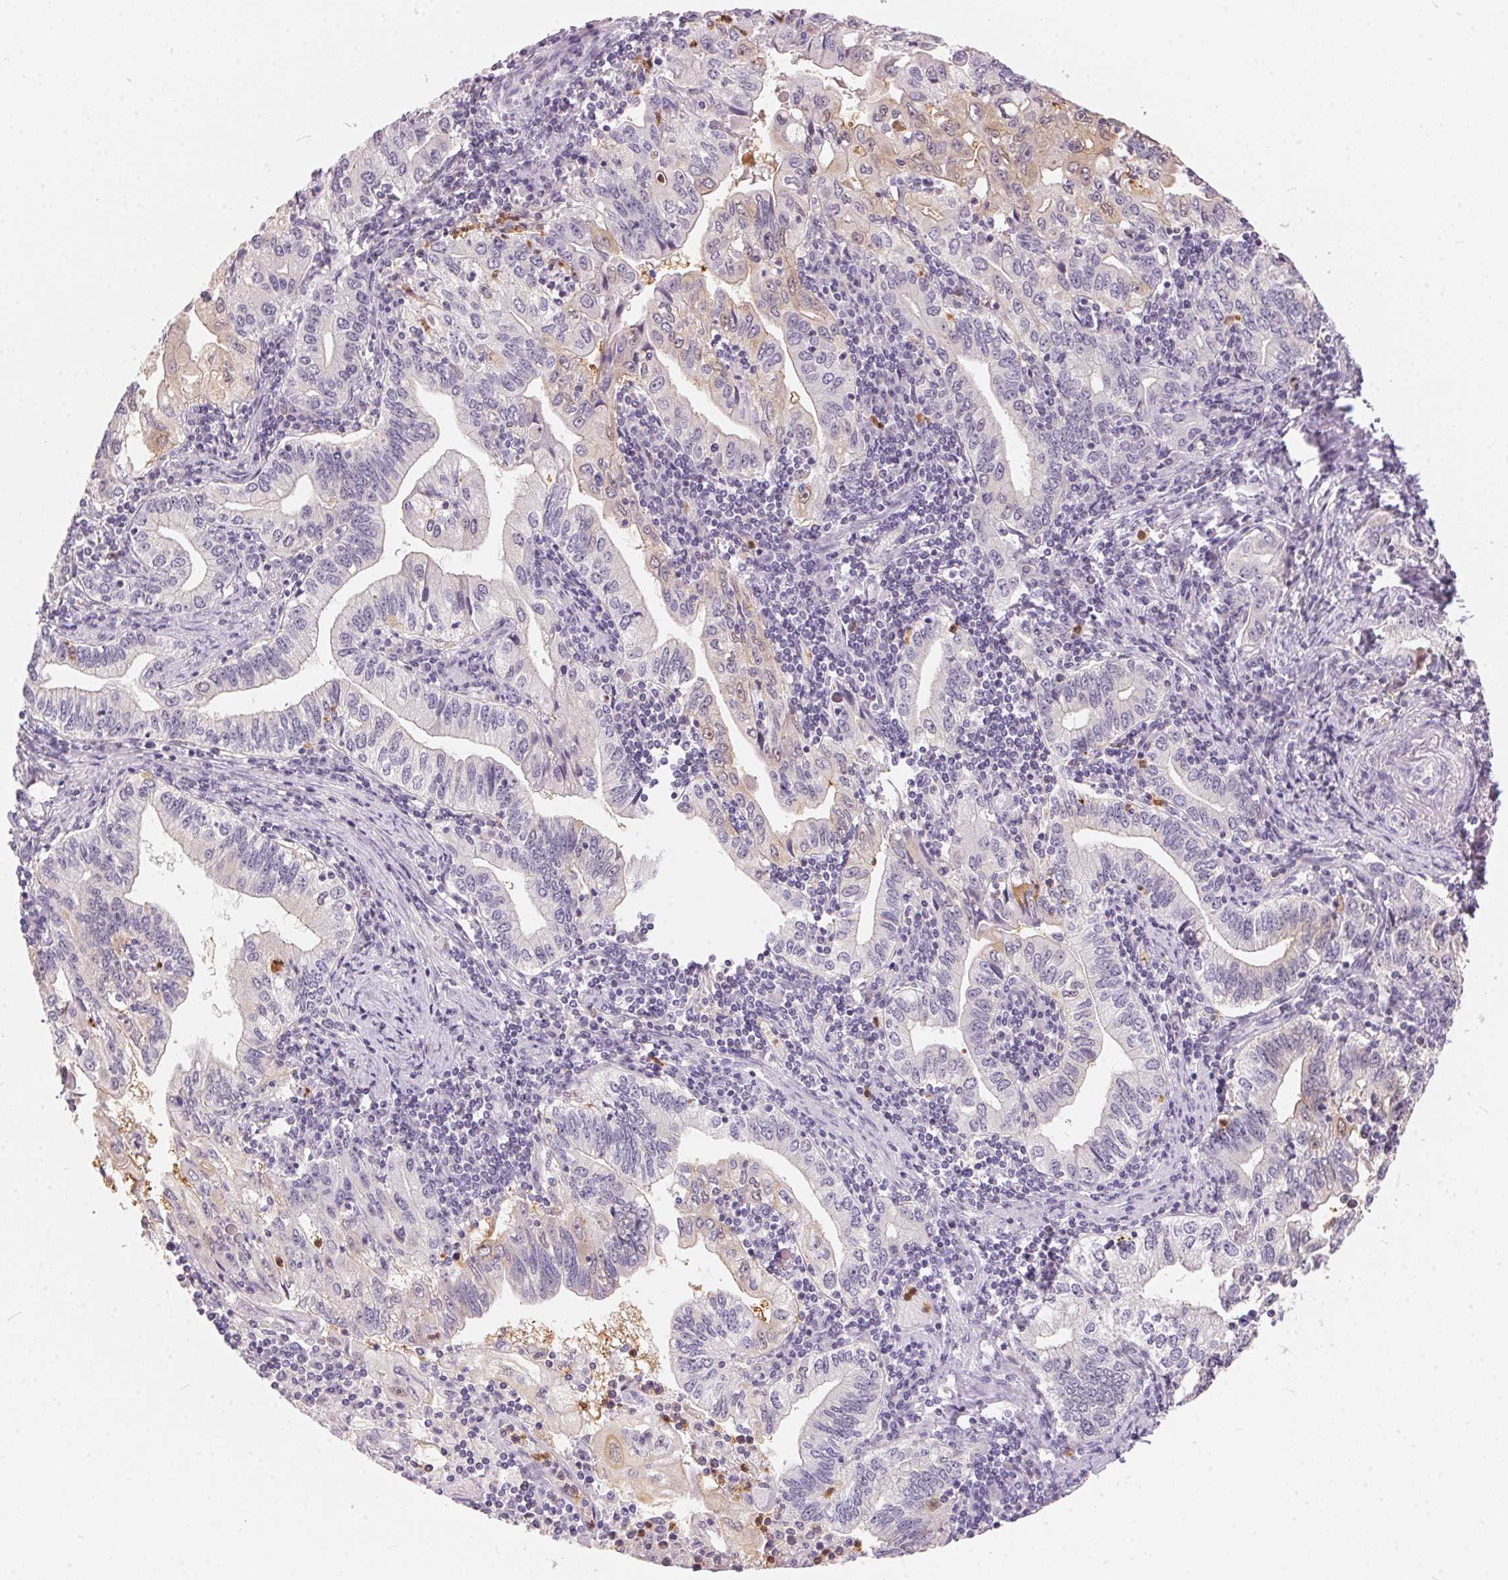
{"staining": {"intensity": "negative", "quantity": "none", "location": "none"}, "tissue": "stomach cancer", "cell_type": "Tumor cells", "image_type": "cancer", "snomed": [{"axis": "morphology", "description": "Adenocarcinoma, NOS"}, {"axis": "topography", "description": "Stomach, lower"}], "caption": "Immunohistochemical staining of stomach cancer (adenocarcinoma) demonstrates no significant positivity in tumor cells.", "gene": "SERPINB1", "patient": {"sex": "female", "age": 72}}